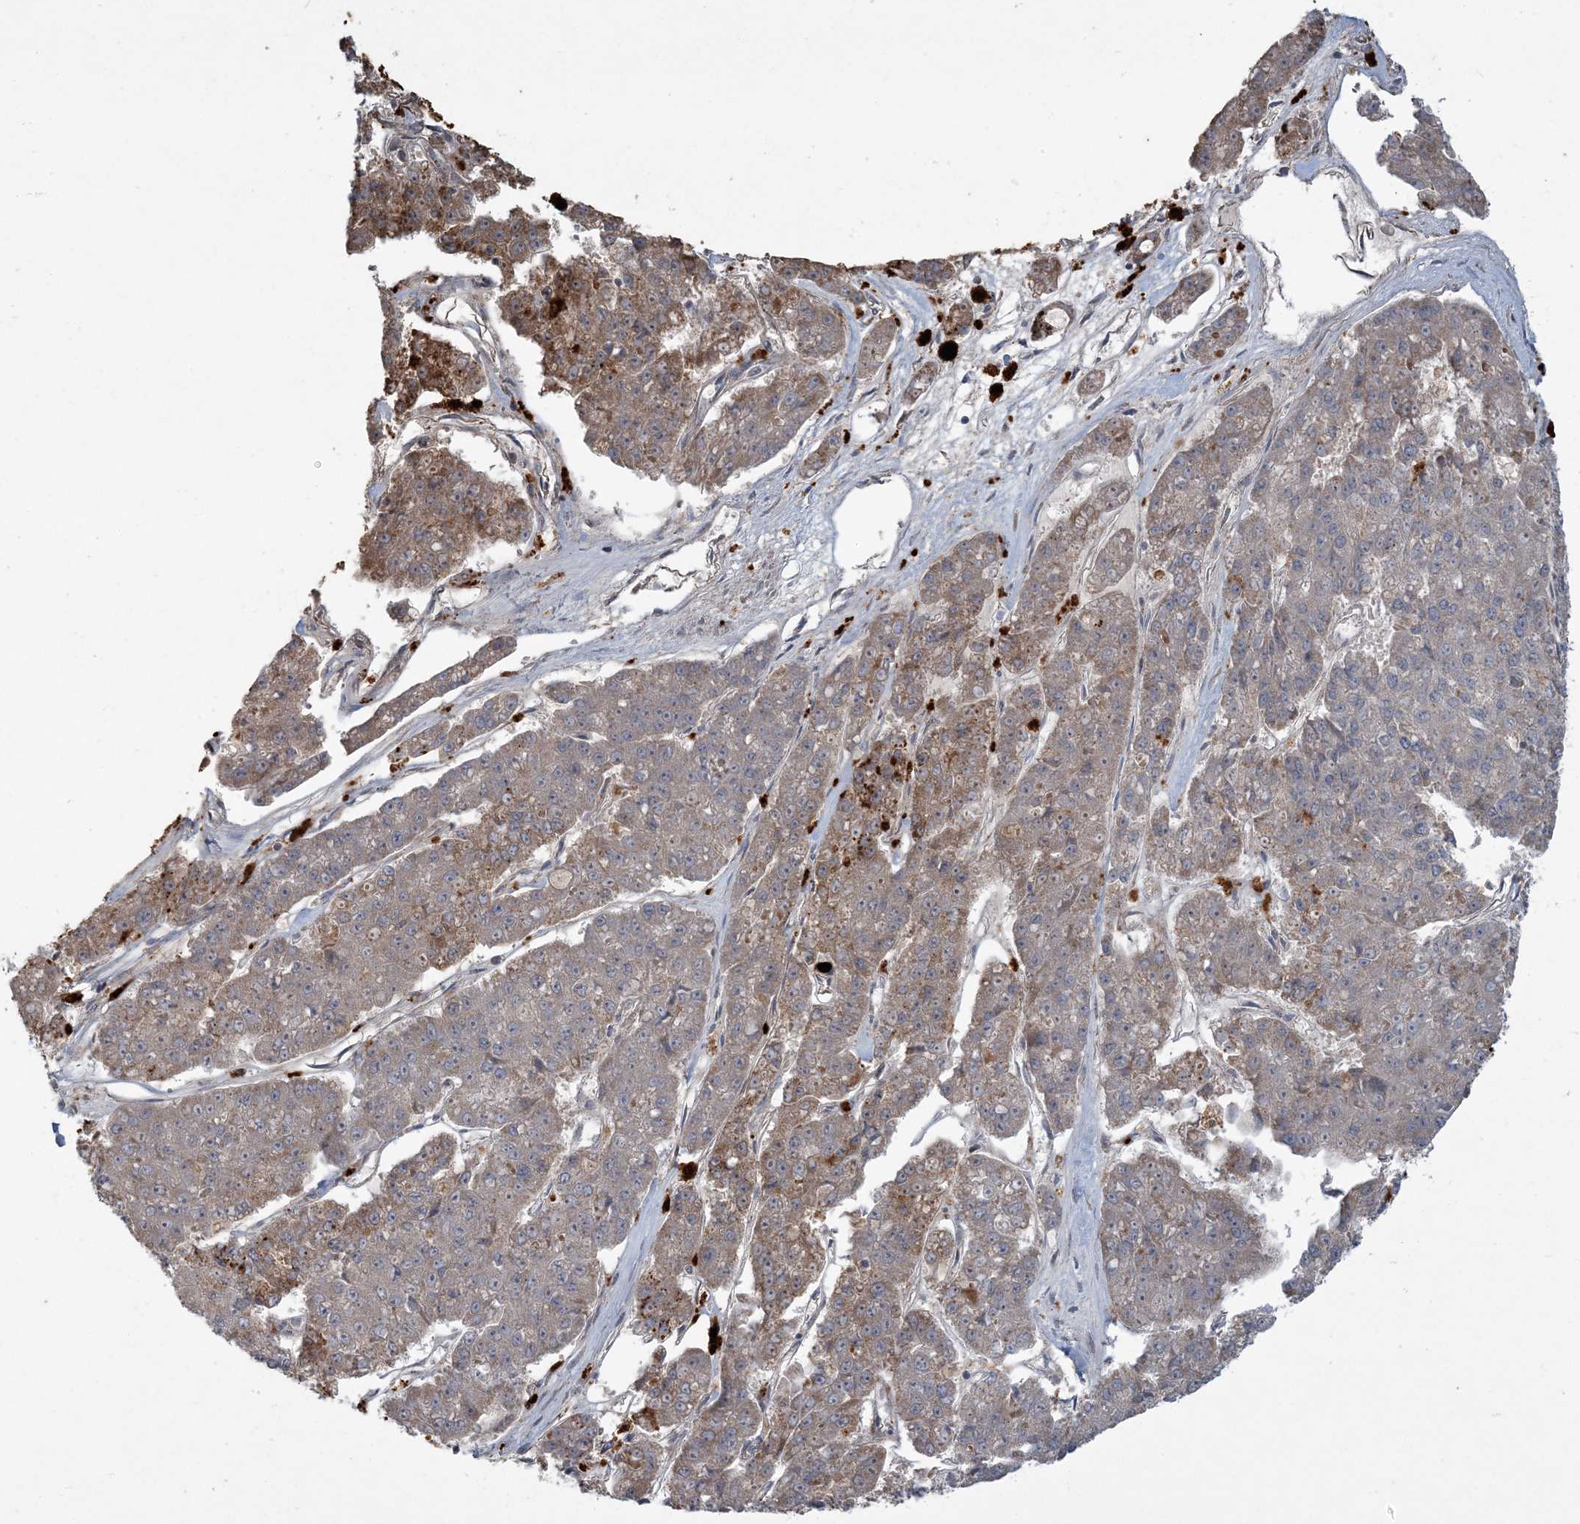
{"staining": {"intensity": "moderate", "quantity": ">75%", "location": "cytoplasmic/membranous"}, "tissue": "pancreatic cancer", "cell_type": "Tumor cells", "image_type": "cancer", "snomed": [{"axis": "morphology", "description": "Adenocarcinoma, NOS"}, {"axis": "topography", "description": "Pancreas"}], "caption": "A histopathology image of human pancreatic cancer stained for a protein demonstrates moderate cytoplasmic/membranous brown staining in tumor cells. (DAB IHC, brown staining for protein, blue staining for nuclei).", "gene": "LTN1", "patient": {"sex": "male", "age": 50}}